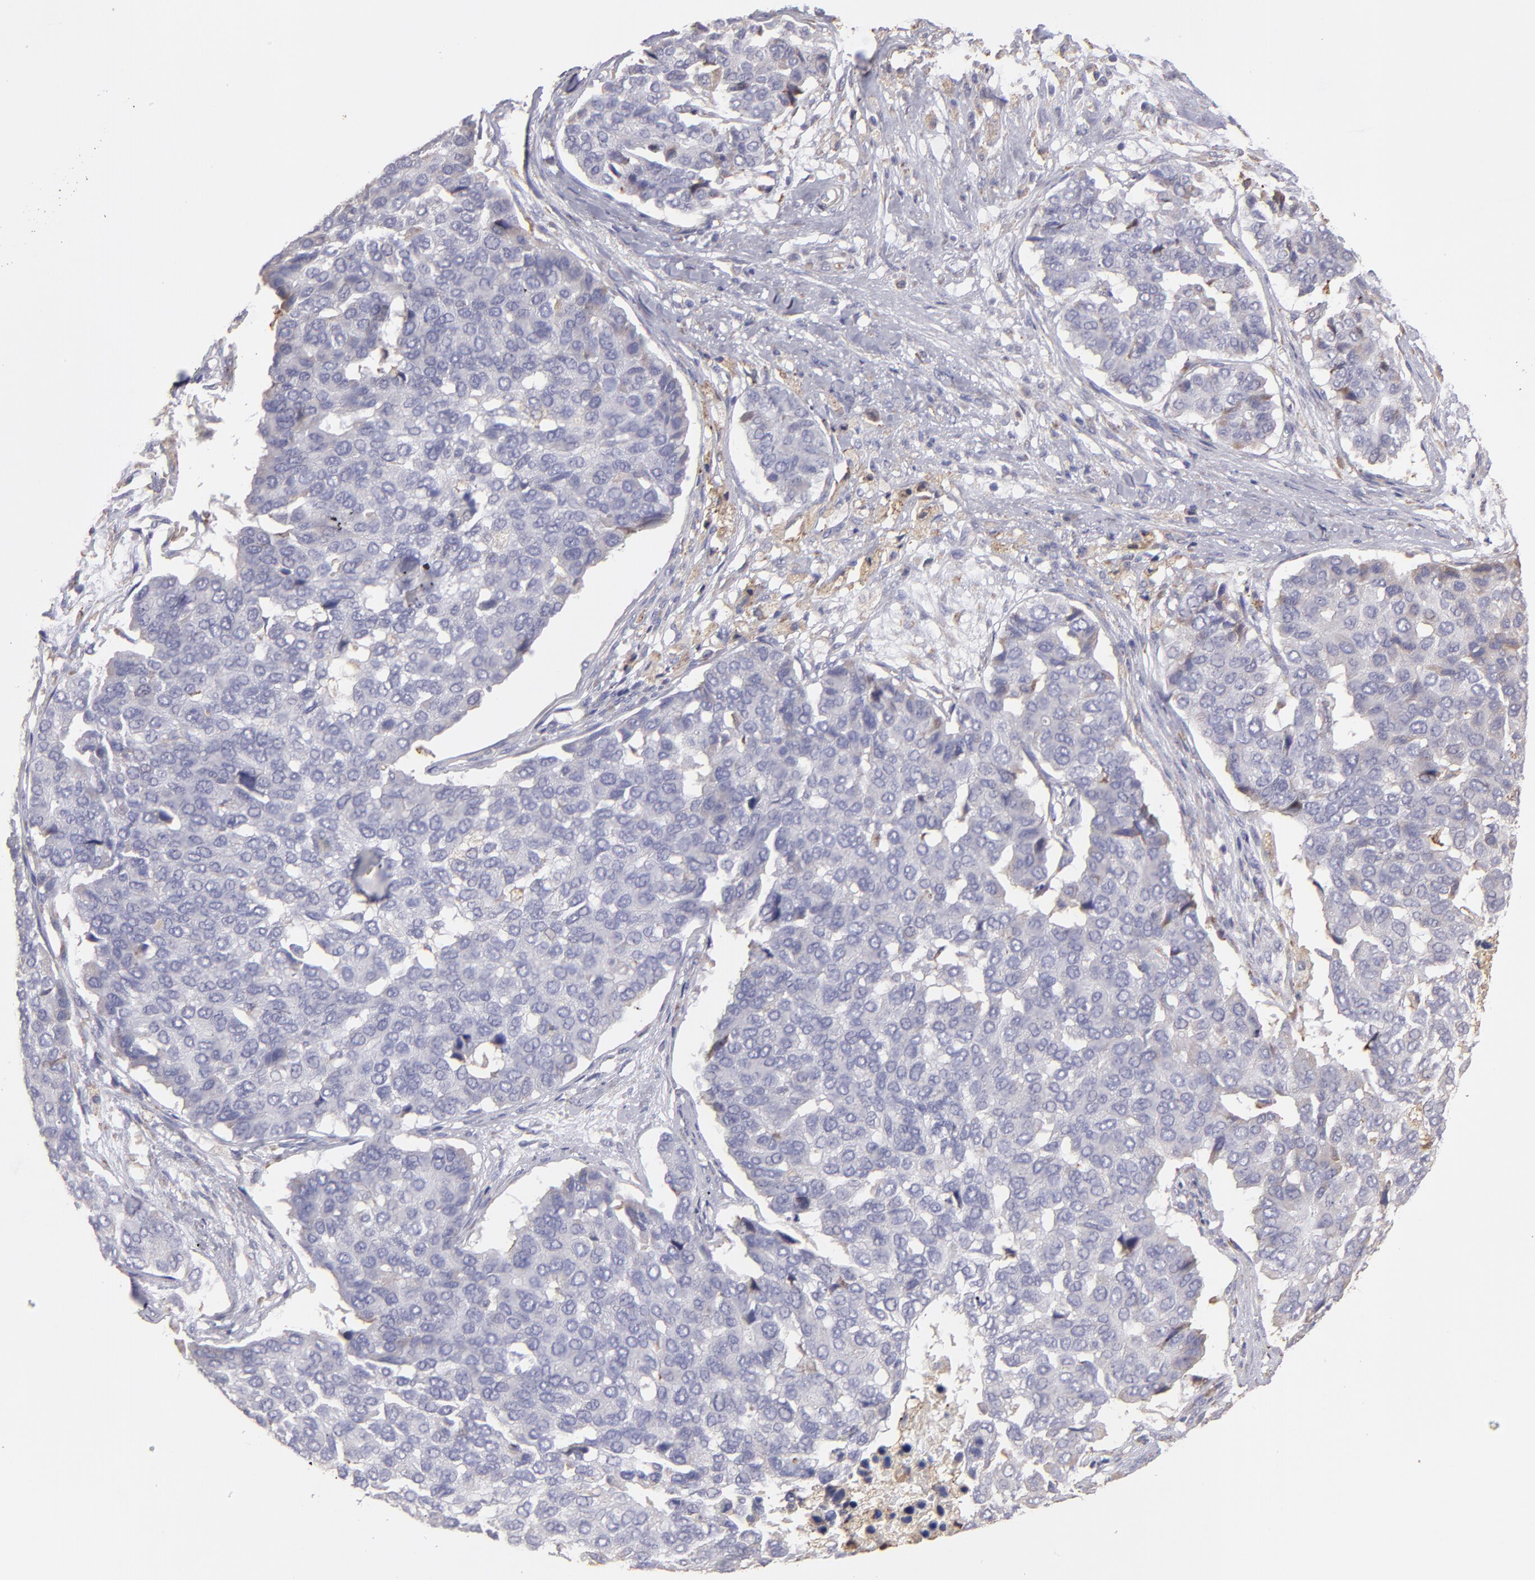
{"staining": {"intensity": "weak", "quantity": "<25%", "location": "cytoplasmic/membranous"}, "tissue": "pancreatic cancer", "cell_type": "Tumor cells", "image_type": "cancer", "snomed": [{"axis": "morphology", "description": "Adenocarcinoma, NOS"}, {"axis": "topography", "description": "Pancreas"}], "caption": "Pancreatic adenocarcinoma stained for a protein using immunohistochemistry (IHC) exhibits no staining tumor cells.", "gene": "CALR", "patient": {"sex": "male", "age": 50}}